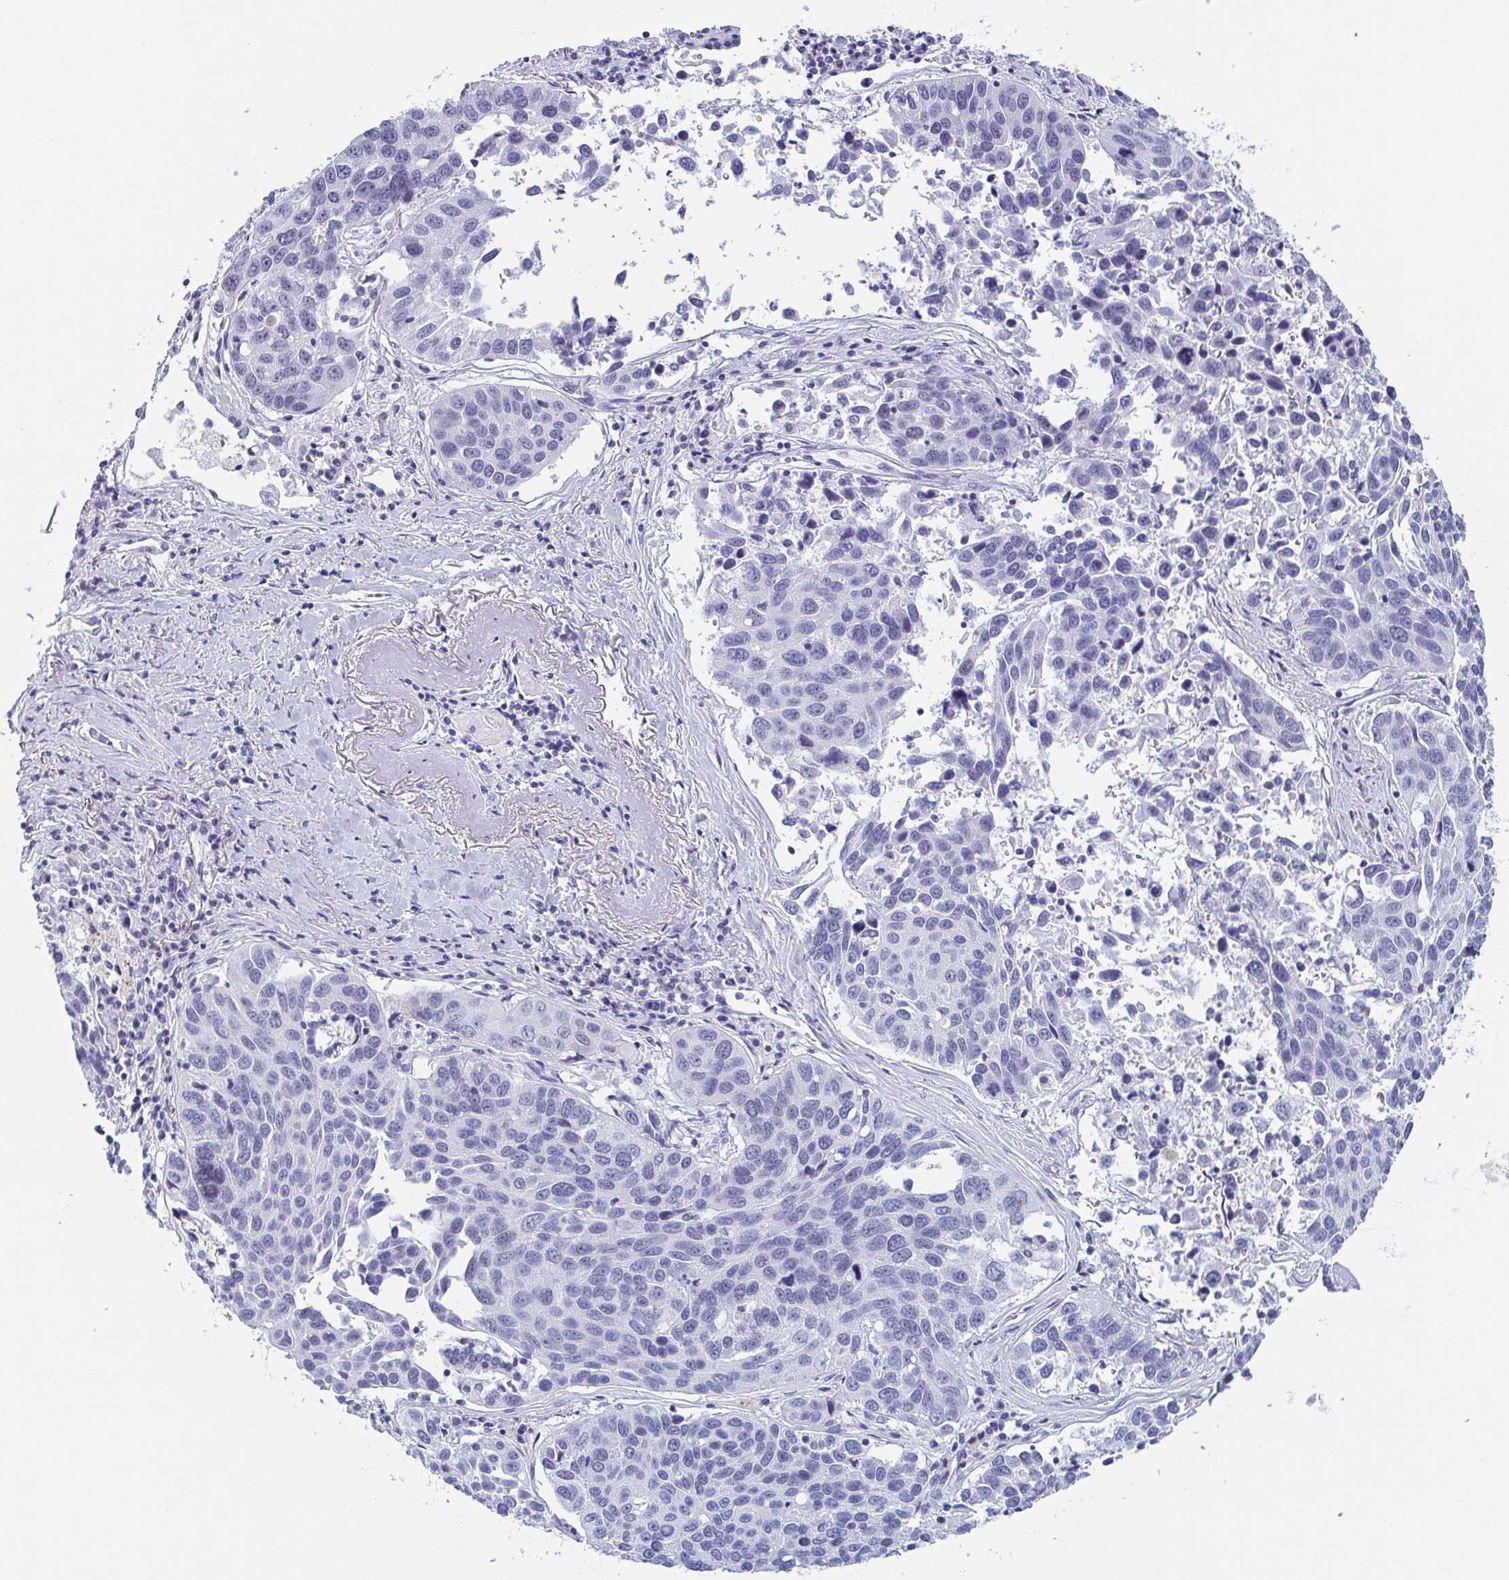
{"staining": {"intensity": "negative", "quantity": "none", "location": "none"}, "tissue": "lung cancer", "cell_type": "Tumor cells", "image_type": "cancer", "snomed": [{"axis": "morphology", "description": "Squamous cell carcinoma, NOS"}, {"axis": "topography", "description": "Lung"}], "caption": "Squamous cell carcinoma (lung) was stained to show a protein in brown. There is no significant staining in tumor cells. Brightfield microscopy of immunohistochemistry (IHC) stained with DAB (brown) and hematoxylin (blue), captured at high magnification.", "gene": "REG4", "patient": {"sex": "female", "age": 61}}